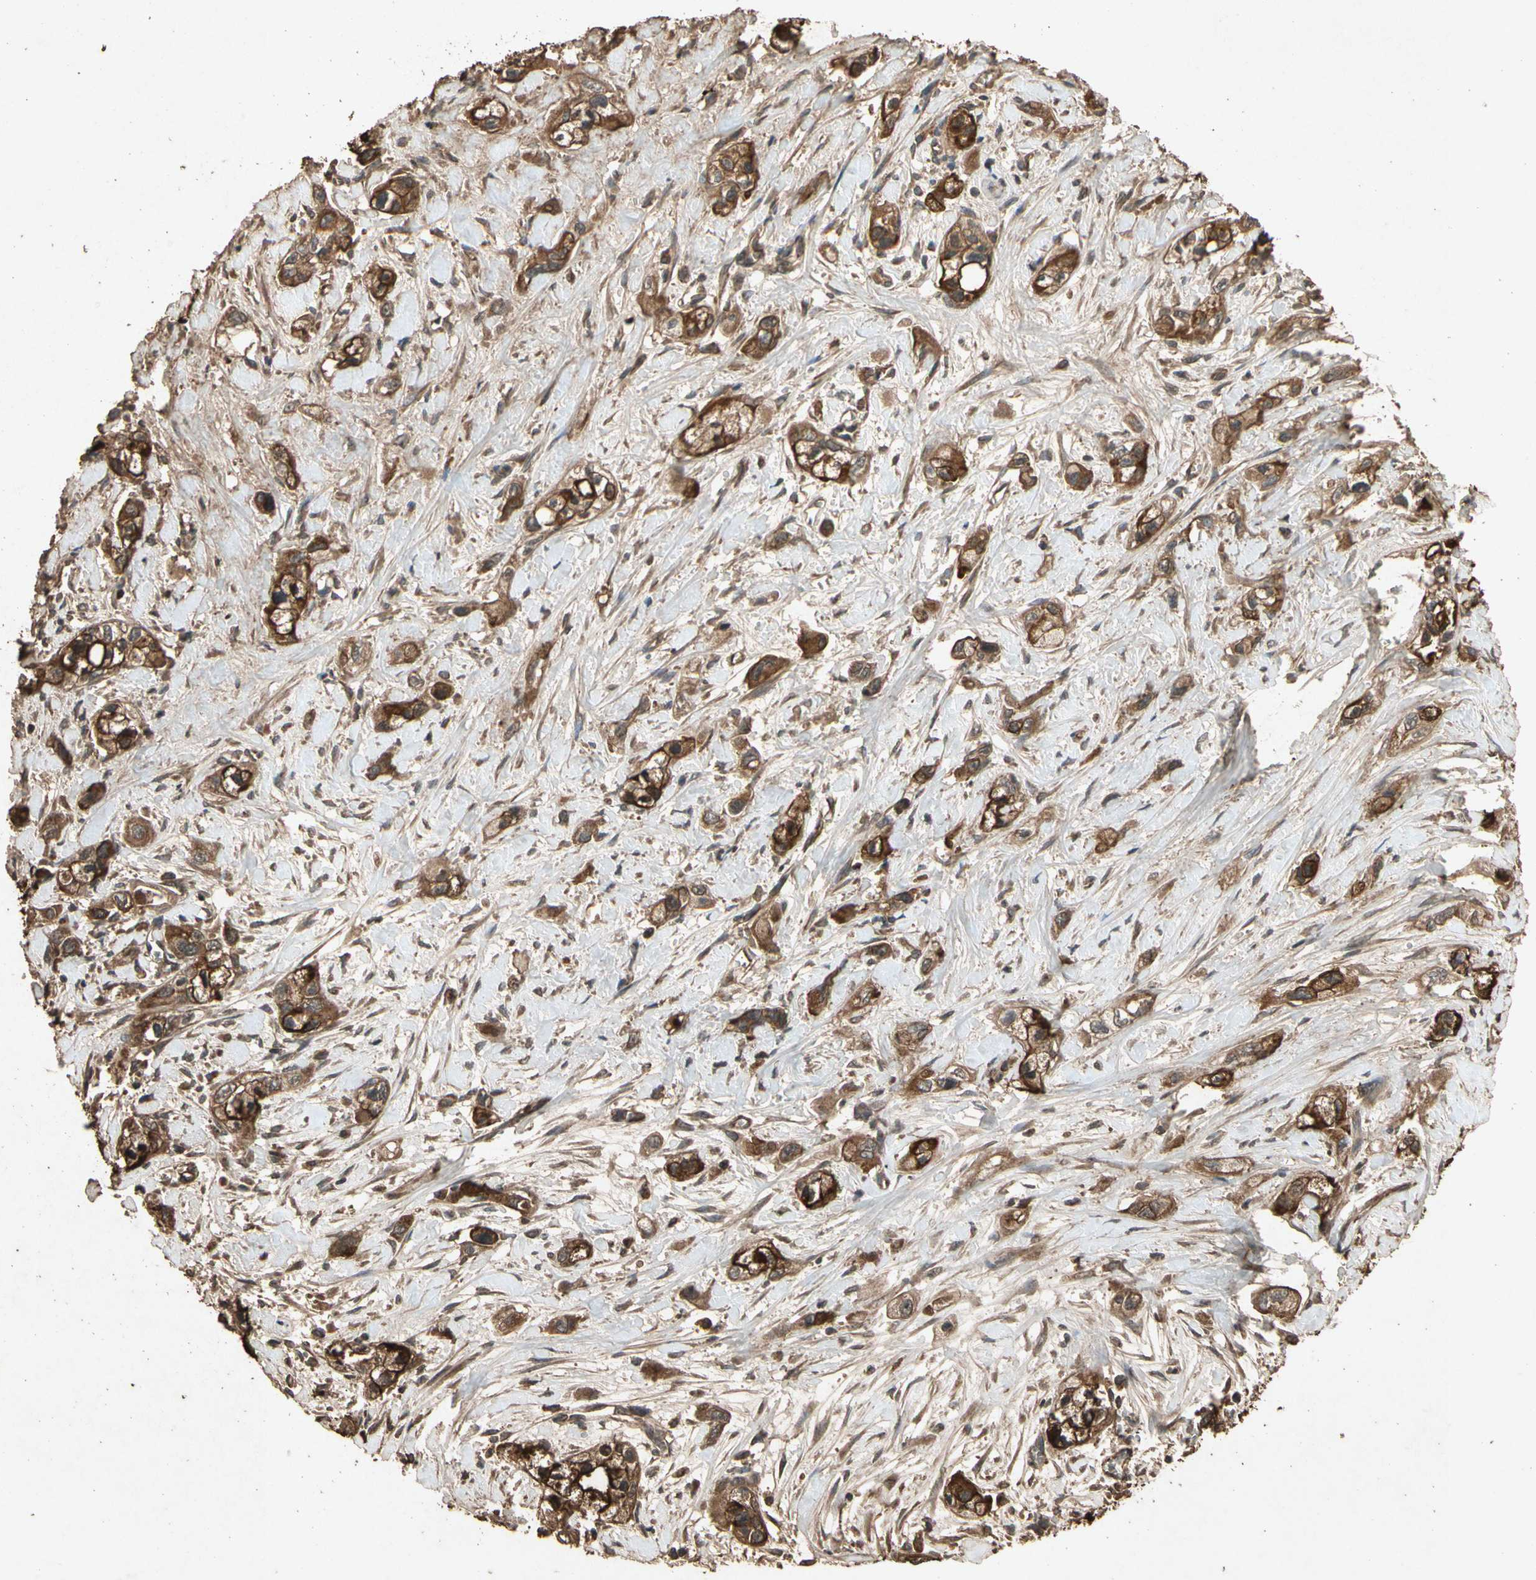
{"staining": {"intensity": "strong", "quantity": ">75%", "location": "cytoplasmic/membranous"}, "tissue": "pancreatic cancer", "cell_type": "Tumor cells", "image_type": "cancer", "snomed": [{"axis": "morphology", "description": "Adenocarcinoma, NOS"}, {"axis": "topography", "description": "Pancreas"}], "caption": "A photomicrograph showing strong cytoplasmic/membranous expression in approximately >75% of tumor cells in pancreatic cancer, as visualized by brown immunohistochemical staining.", "gene": "TXN2", "patient": {"sex": "male", "age": 74}}